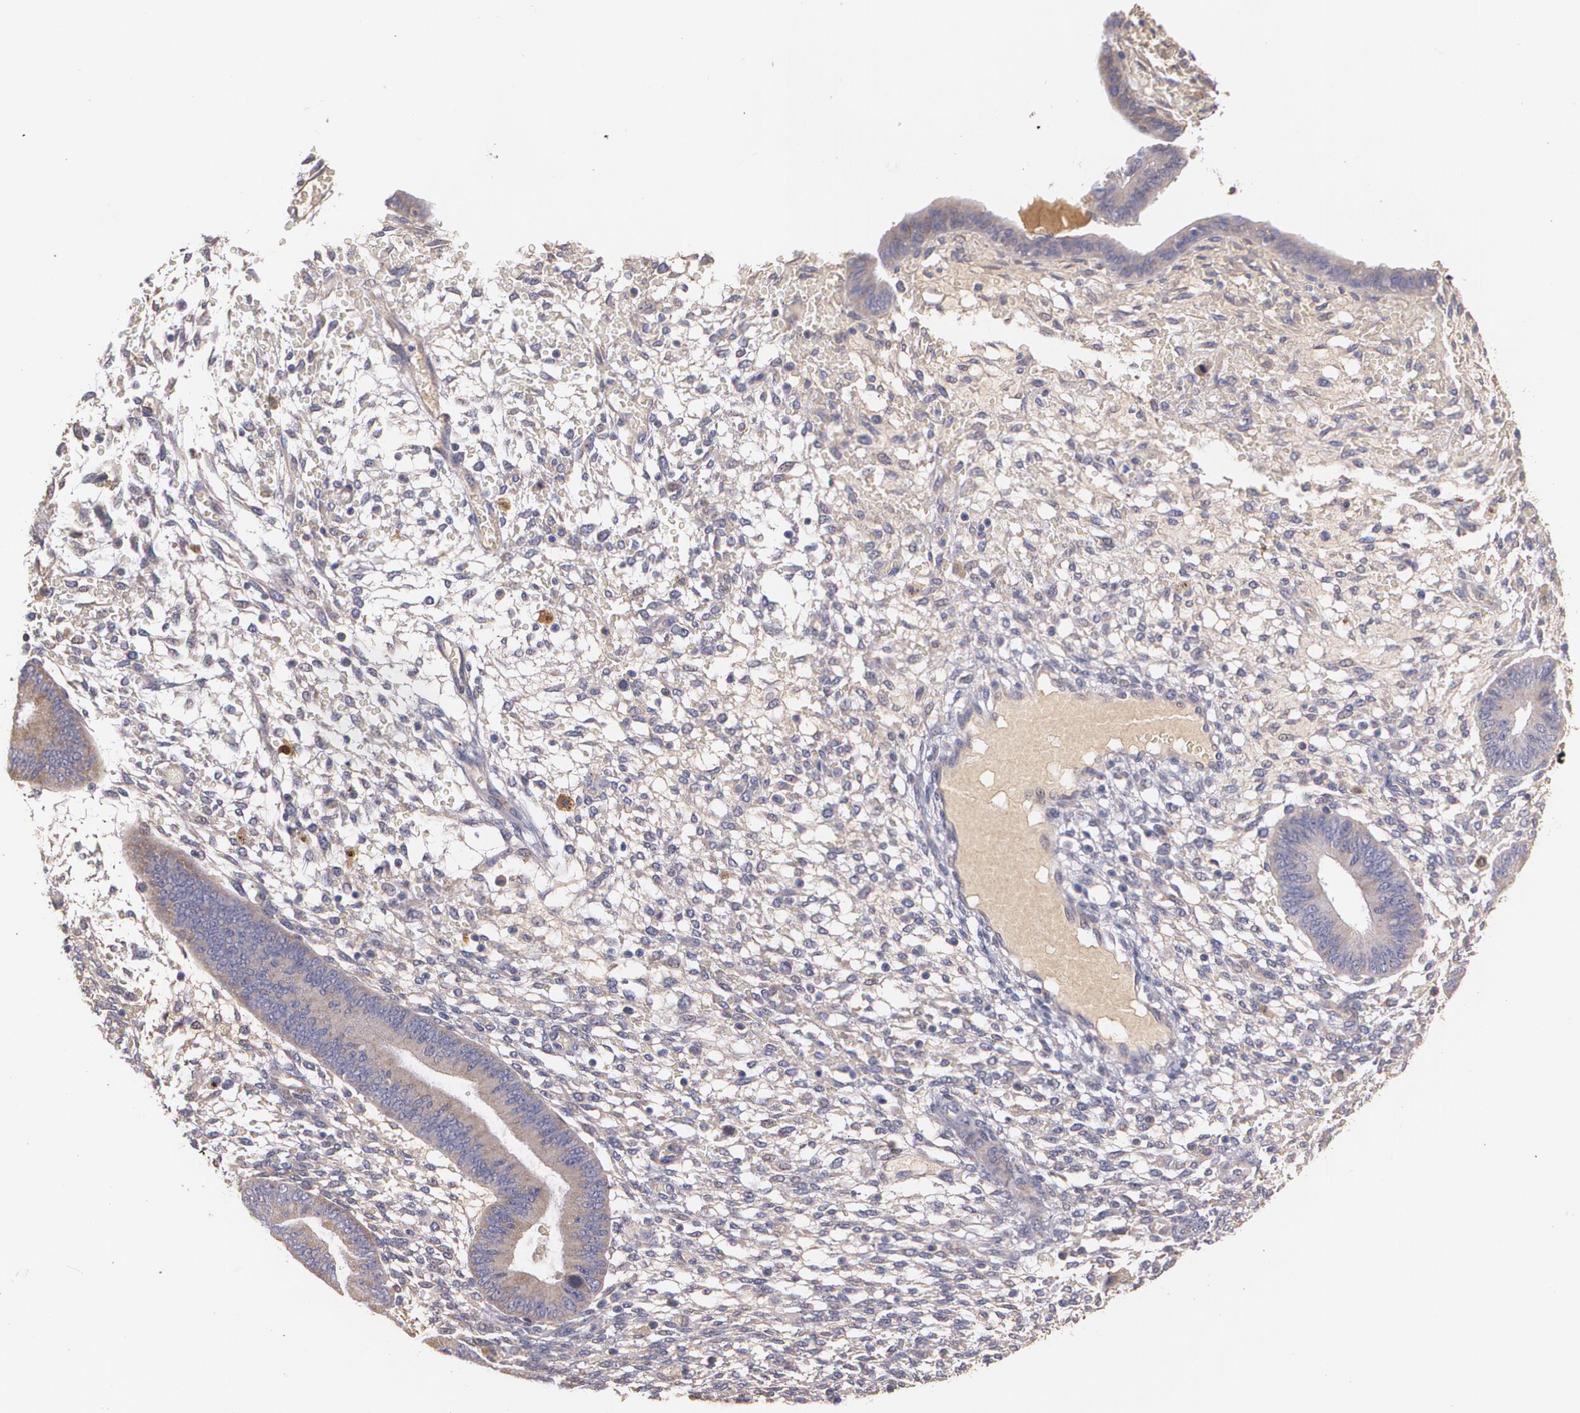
{"staining": {"intensity": "weak", "quantity": "<25%", "location": "cytoplasmic/membranous"}, "tissue": "endometrium", "cell_type": "Cells in endometrial stroma", "image_type": "normal", "snomed": [{"axis": "morphology", "description": "Normal tissue, NOS"}, {"axis": "topography", "description": "Endometrium"}], "caption": "An immunohistochemistry histopathology image of normal endometrium is shown. There is no staining in cells in endometrial stroma of endometrium. (Stains: DAB (3,3'-diaminobenzidine) IHC with hematoxylin counter stain, Microscopy: brightfield microscopy at high magnification).", "gene": "AMBP", "patient": {"sex": "female", "age": 42}}